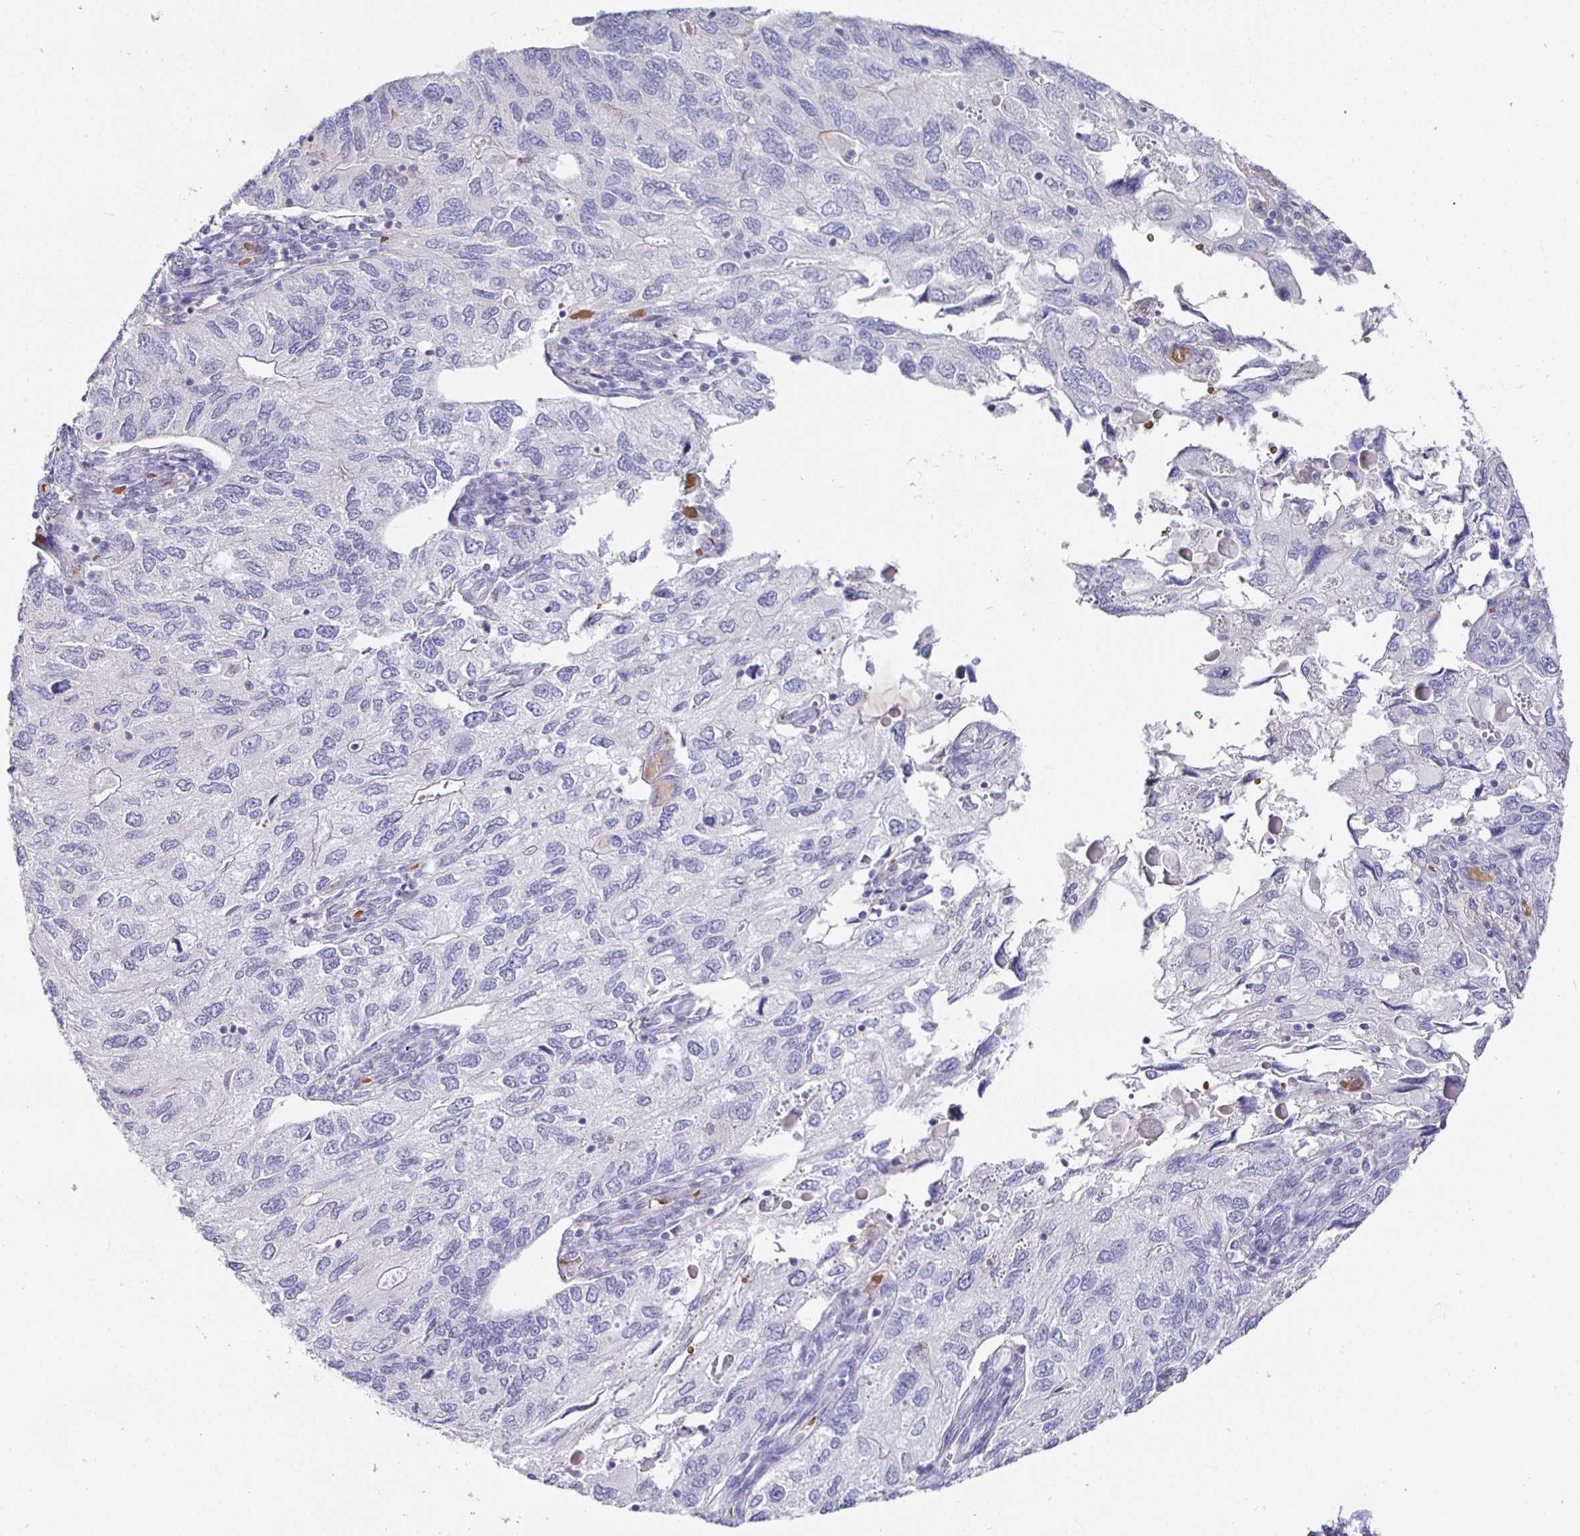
{"staining": {"intensity": "negative", "quantity": "none", "location": "none"}, "tissue": "endometrial cancer", "cell_type": "Tumor cells", "image_type": "cancer", "snomed": [{"axis": "morphology", "description": "Carcinoma, NOS"}, {"axis": "topography", "description": "Uterus"}], "caption": "Tumor cells are negative for protein expression in human endometrial cancer (carcinoma).", "gene": "SIRPA", "patient": {"sex": "female", "age": 76}}